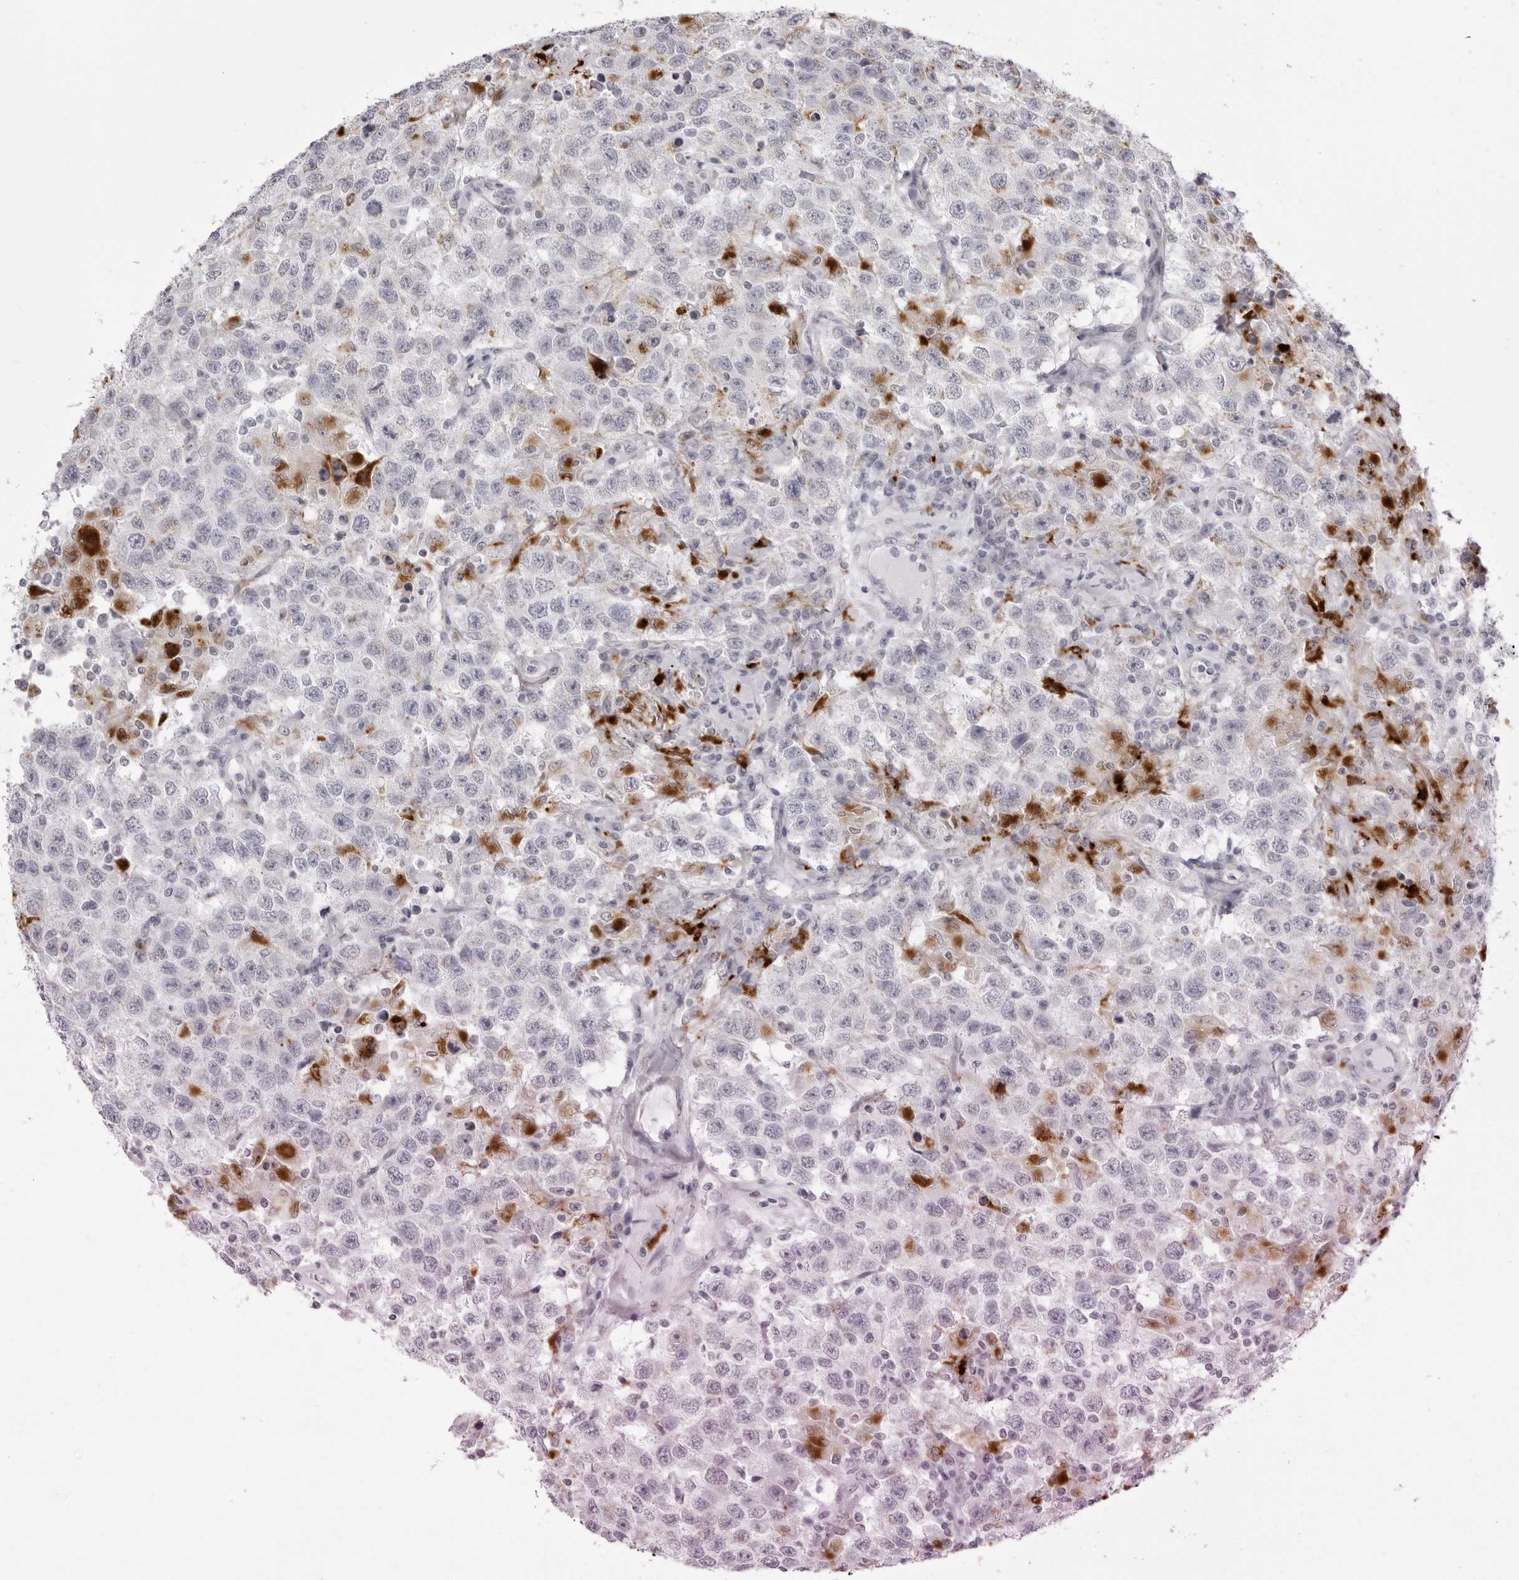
{"staining": {"intensity": "negative", "quantity": "none", "location": "none"}, "tissue": "testis cancer", "cell_type": "Tumor cells", "image_type": "cancer", "snomed": [{"axis": "morphology", "description": "Seminoma, NOS"}, {"axis": "topography", "description": "Testis"}], "caption": "Immunohistochemical staining of human testis cancer demonstrates no significant expression in tumor cells. The staining is performed using DAB brown chromogen with nuclei counter-stained in using hematoxylin.", "gene": "IL25", "patient": {"sex": "male", "age": 41}}